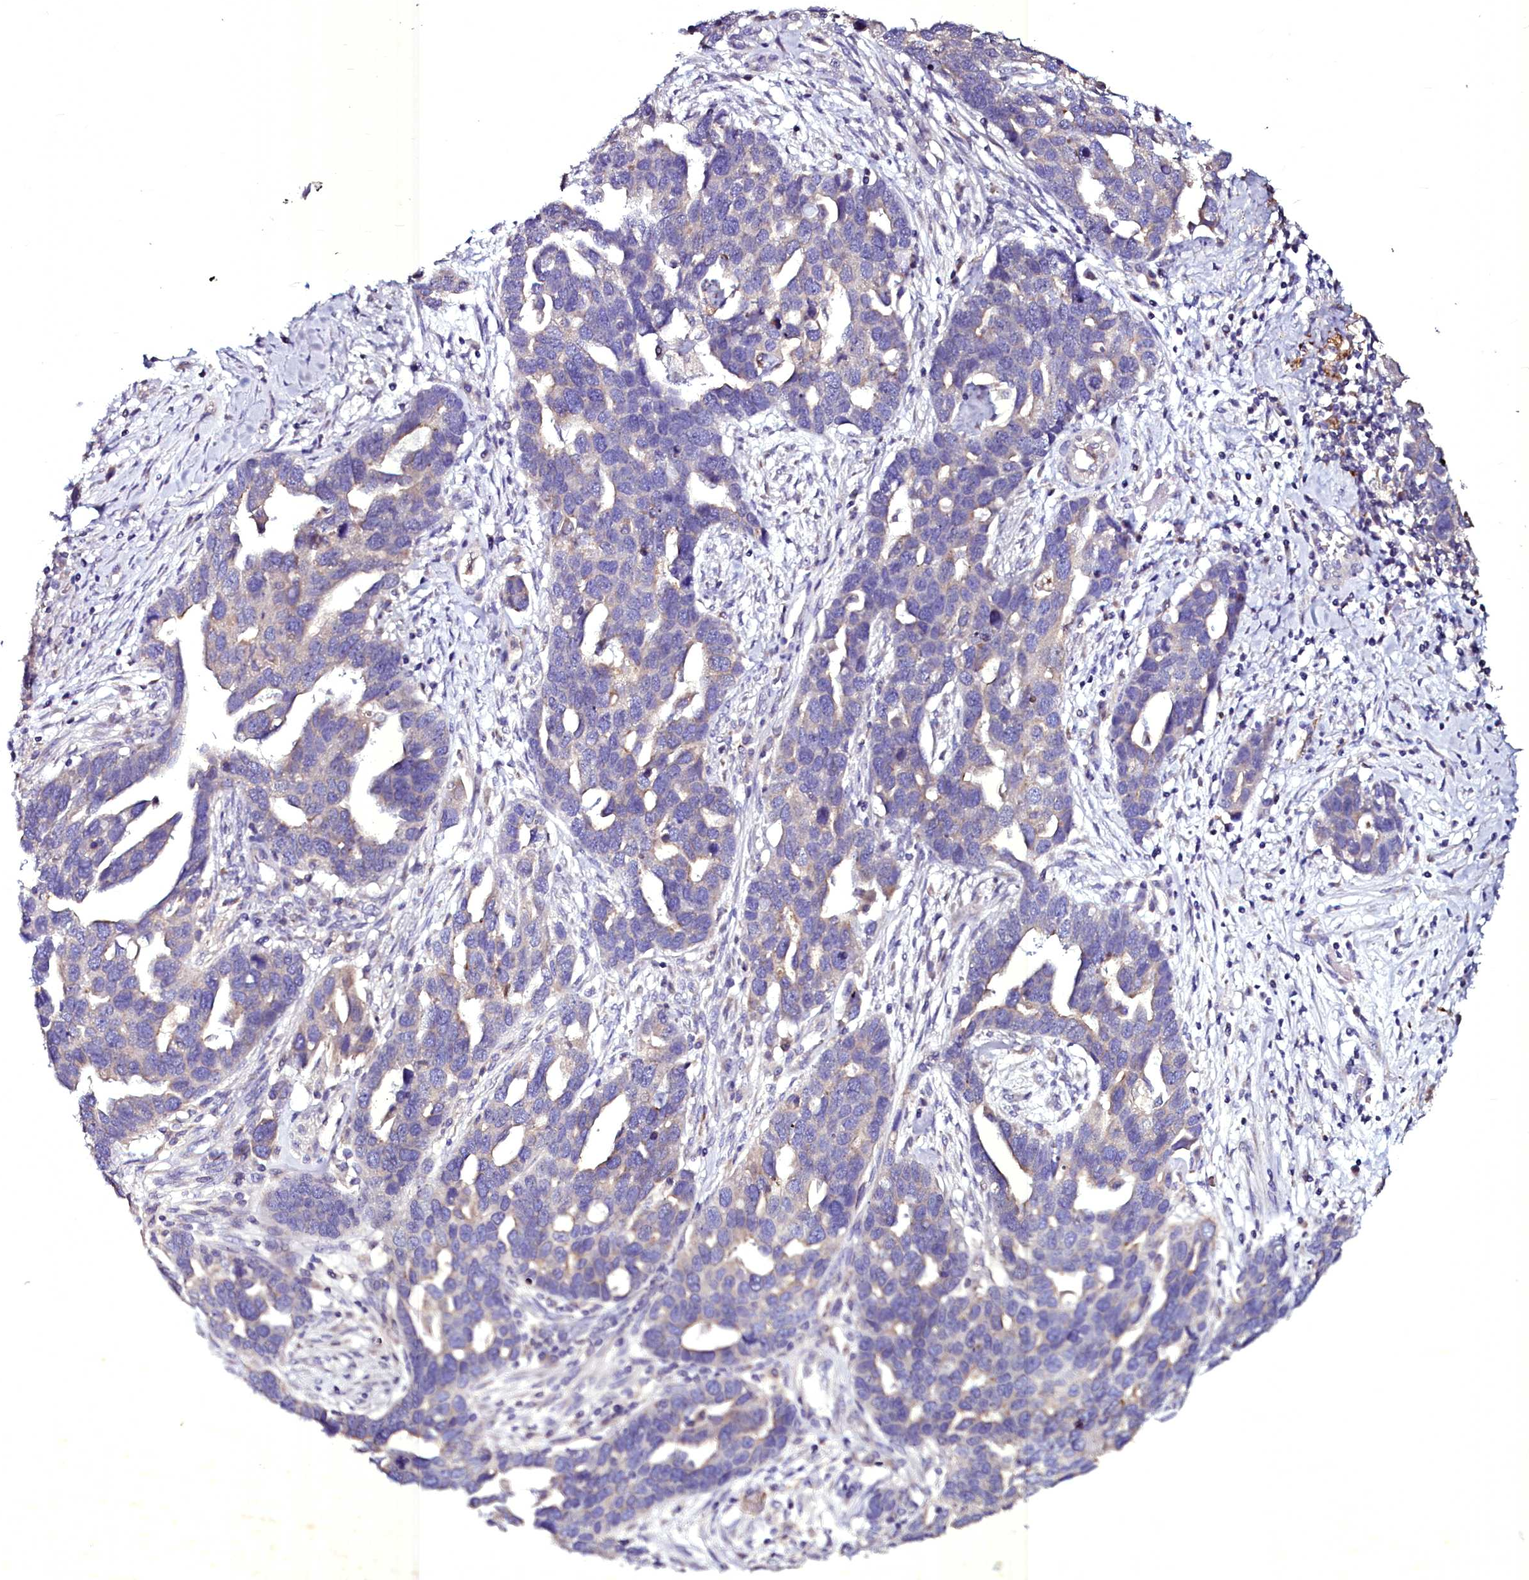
{"staining": {"intensity": "negative", "quantity": "none", "location": "none"}, "tissue": "ovarian cancer", "cell_type": "Tumor cells", "image_type": "cancer", "snomed": [{"axis": "morphology", "description": "Cystadenocarcinoma, serous, NOS"}, {"axis": "topography", "description": "Ovary"}], "caption": "Tumor cells are negative for protein expression in human ovarian cancer.", "gene": "SELENOT", "patient": {"sex": "female", "age": 54}}